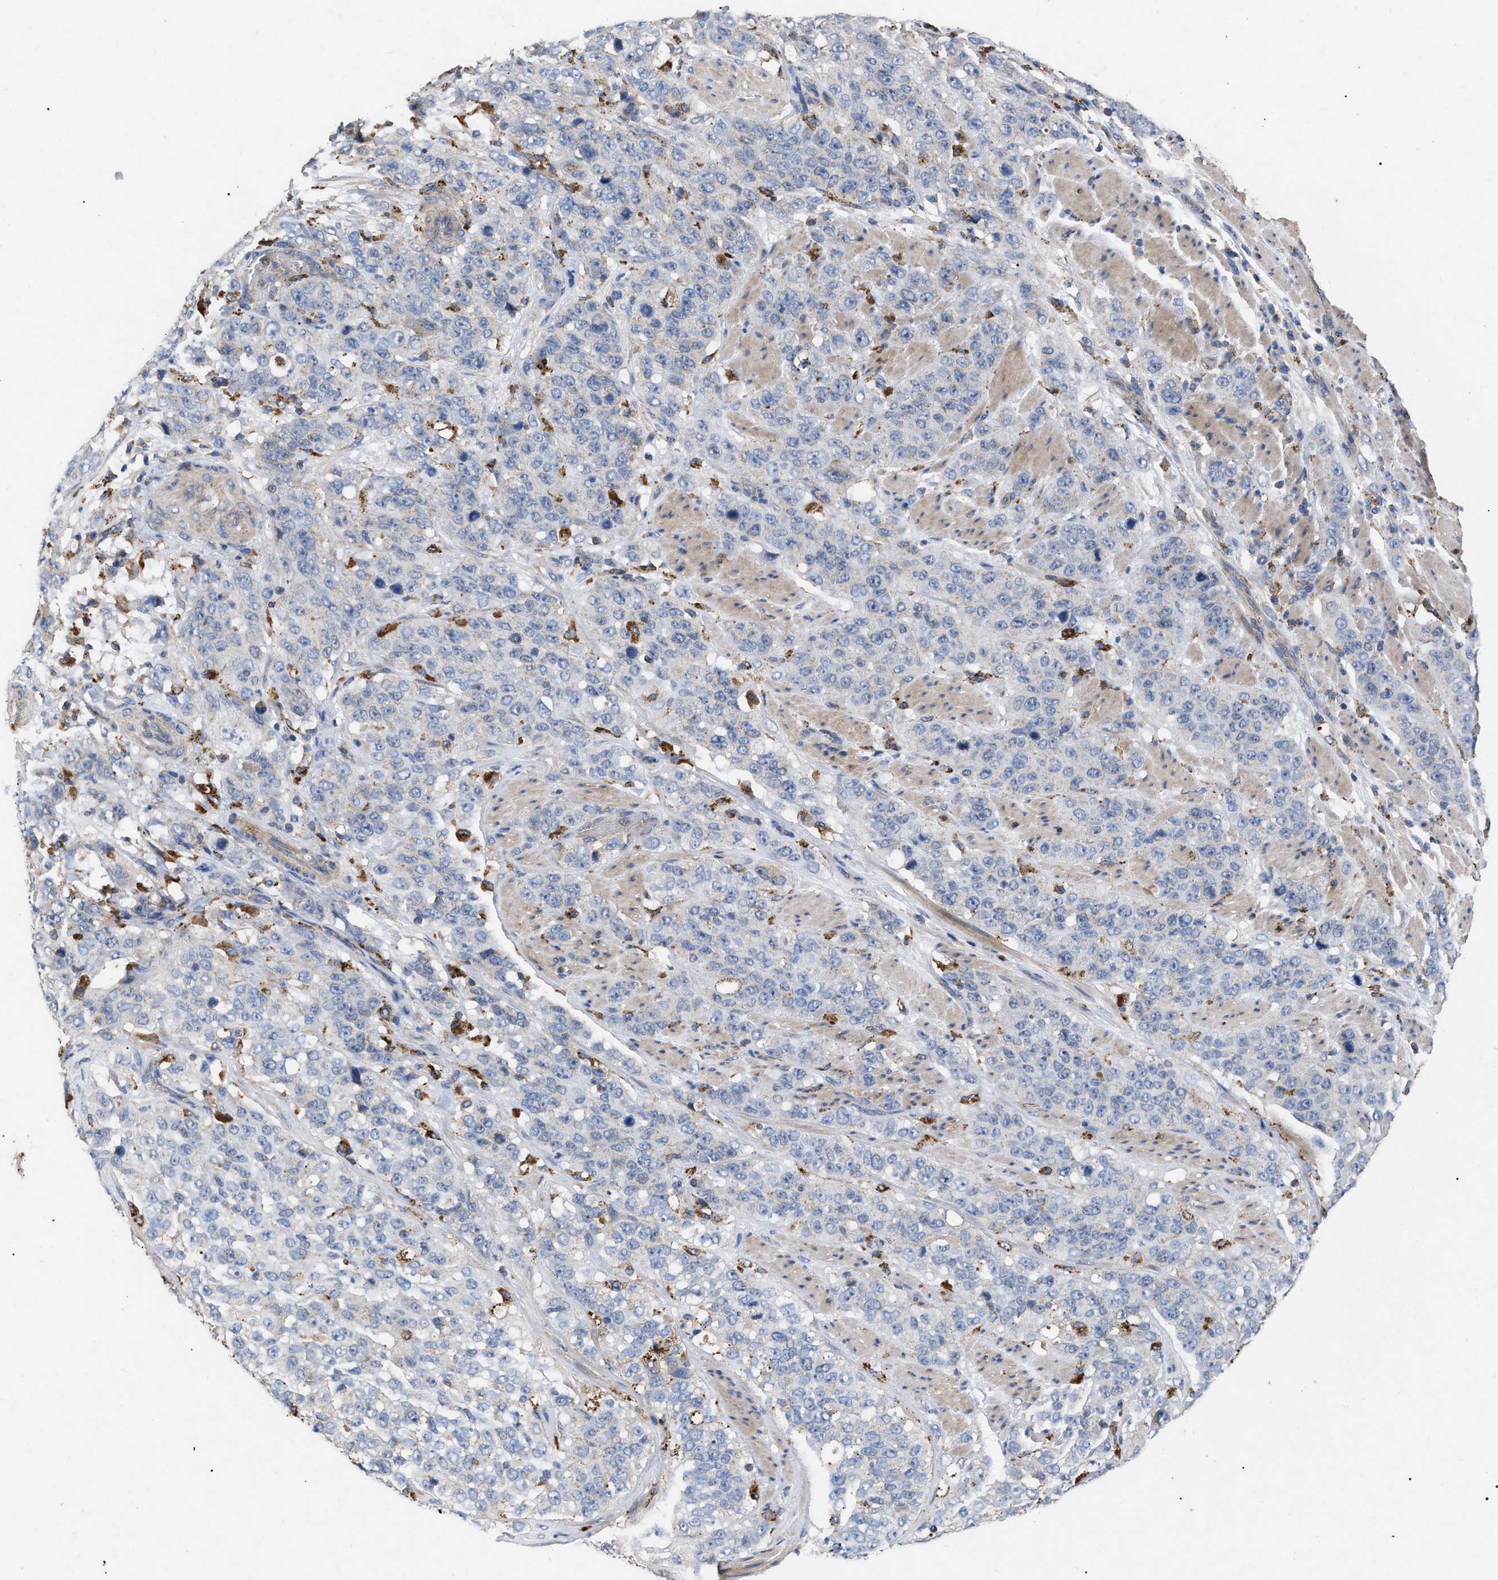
{"staining": {"intensity": "negative", "quantity": "none", "location": "none"}, "tissue": "stomach cancer", "cell_type": "Tumor cells", "image_type": "cancer", "snomed": [{"axis": "morphology", "description": "Adenocarcinoma, NOS"}, {"axis": "topography", "description": "Stomach"}], "caption": "The photomicrograph reveals no significant expression in tumor cells of stomach cancer (adenocarcinoma).", "gene": "FAM171A2", "patient": {"sex": "male", "age": 48}}